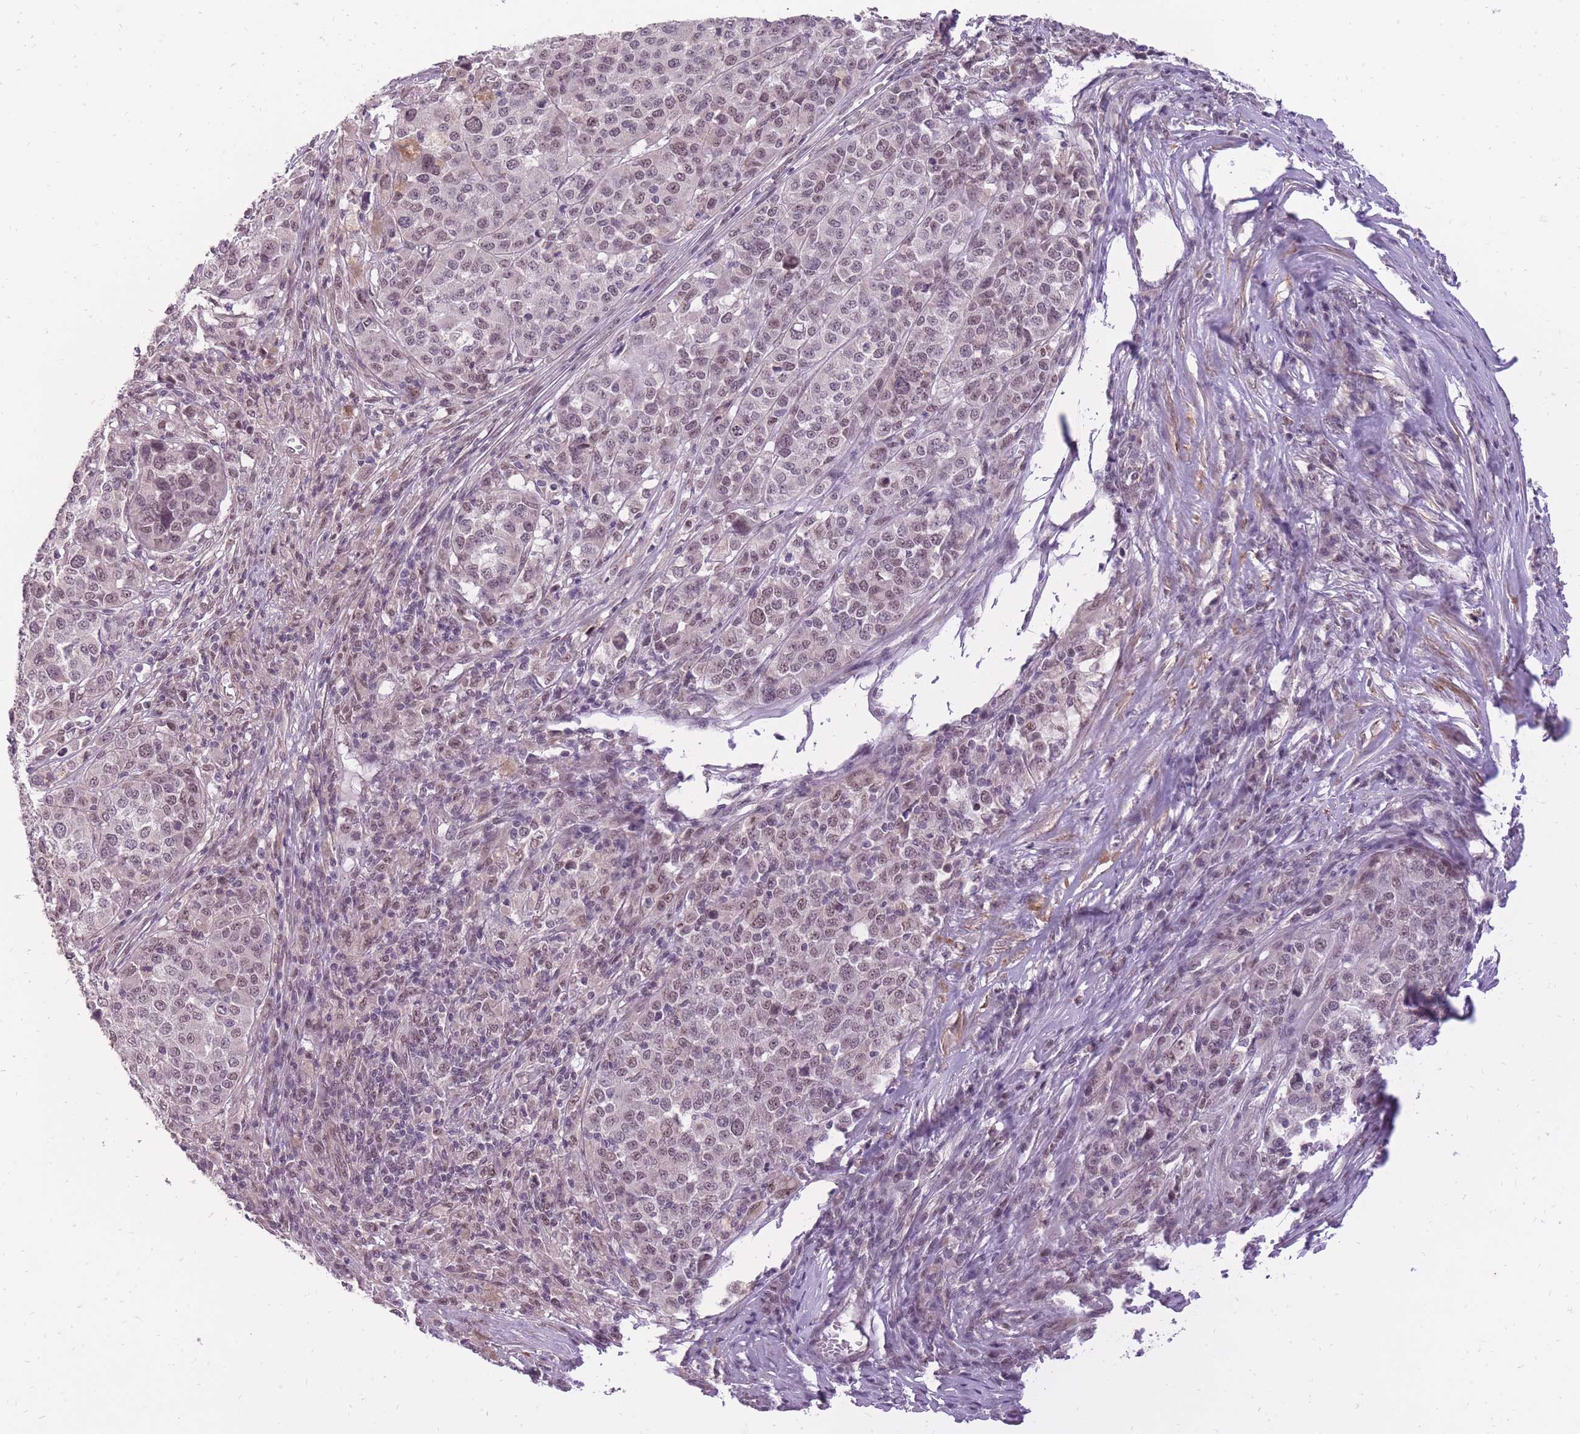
{"staining": {"intensity": "weak", "quantity": "25%-75%", "location": "nuclear"}, "tissue": "melanoma", "cell_type": "Tumor cells", "image_type": "cancer", "snomed": [{"axis": "morphology", "description": "Malignant melanoma, Metastatic site"}, {"axis": "topography", "description": "Lymph node"}], "caption": "A brown stain labels weak nuclear staining of a protein in melanoma tumor cells.", "gene": "TIGD1", "patient": {"sex": "male", "age": 44}}